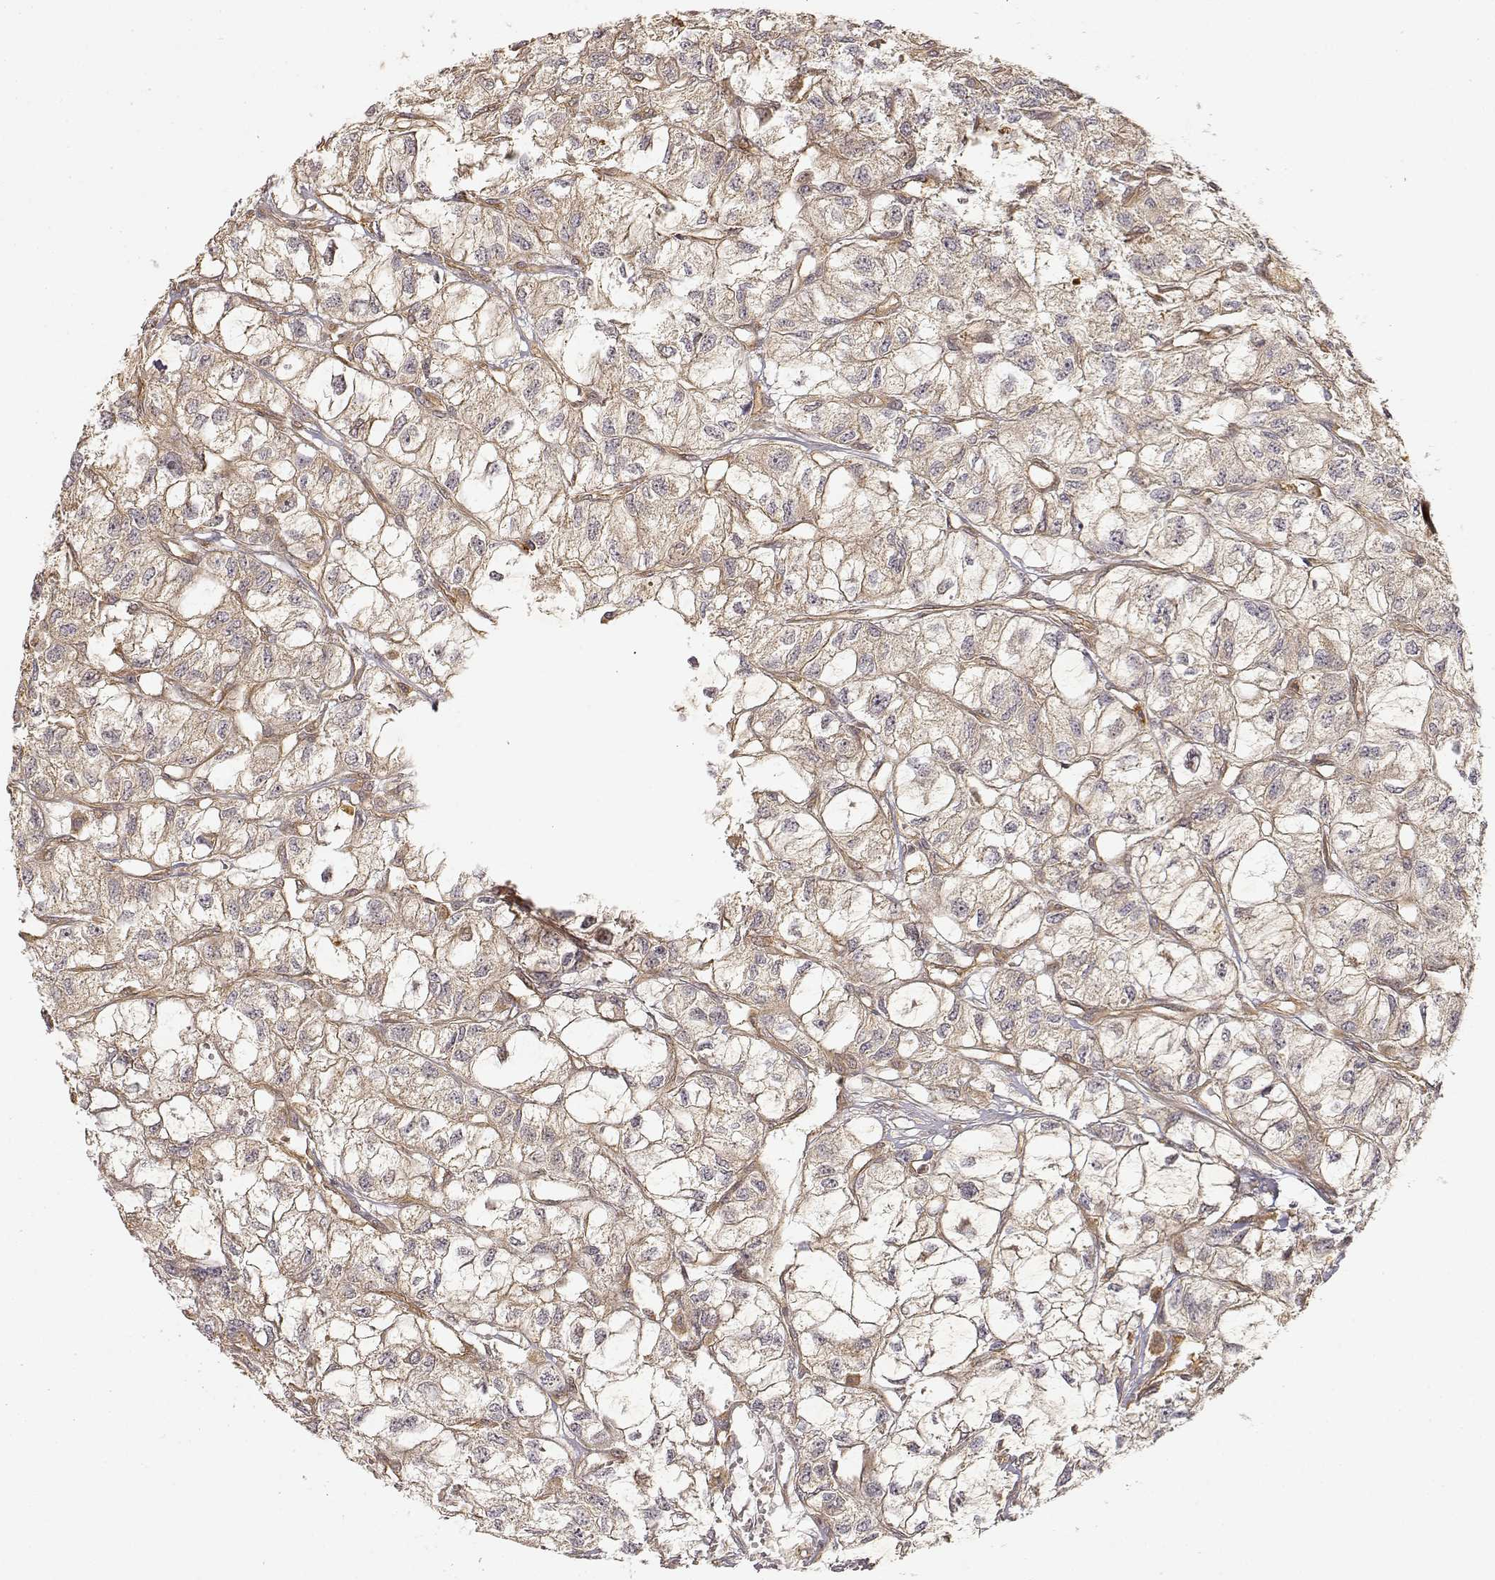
{"staining": {"intensity": "weak", "quantity": ">75%", "location": "cytoplasmic/membranous"}, "tissue": "renal cancer", "cell_type": "Tumor cells", "image_type": "cancer", "snomed": [{"axis": "morphology", "description": "Adenocarcinoma, NOS"}, {"axis": "topography", "description": "Kidney"}], "caption": "Immunohistochemical staining of renal adenocarcinoma displays low levels of weak cytoplasmic/membranous protein staining in about >75% of tumor cells.", "gene": "CDK5RAP2", "patient": {"sex": "male", "age": 56}}